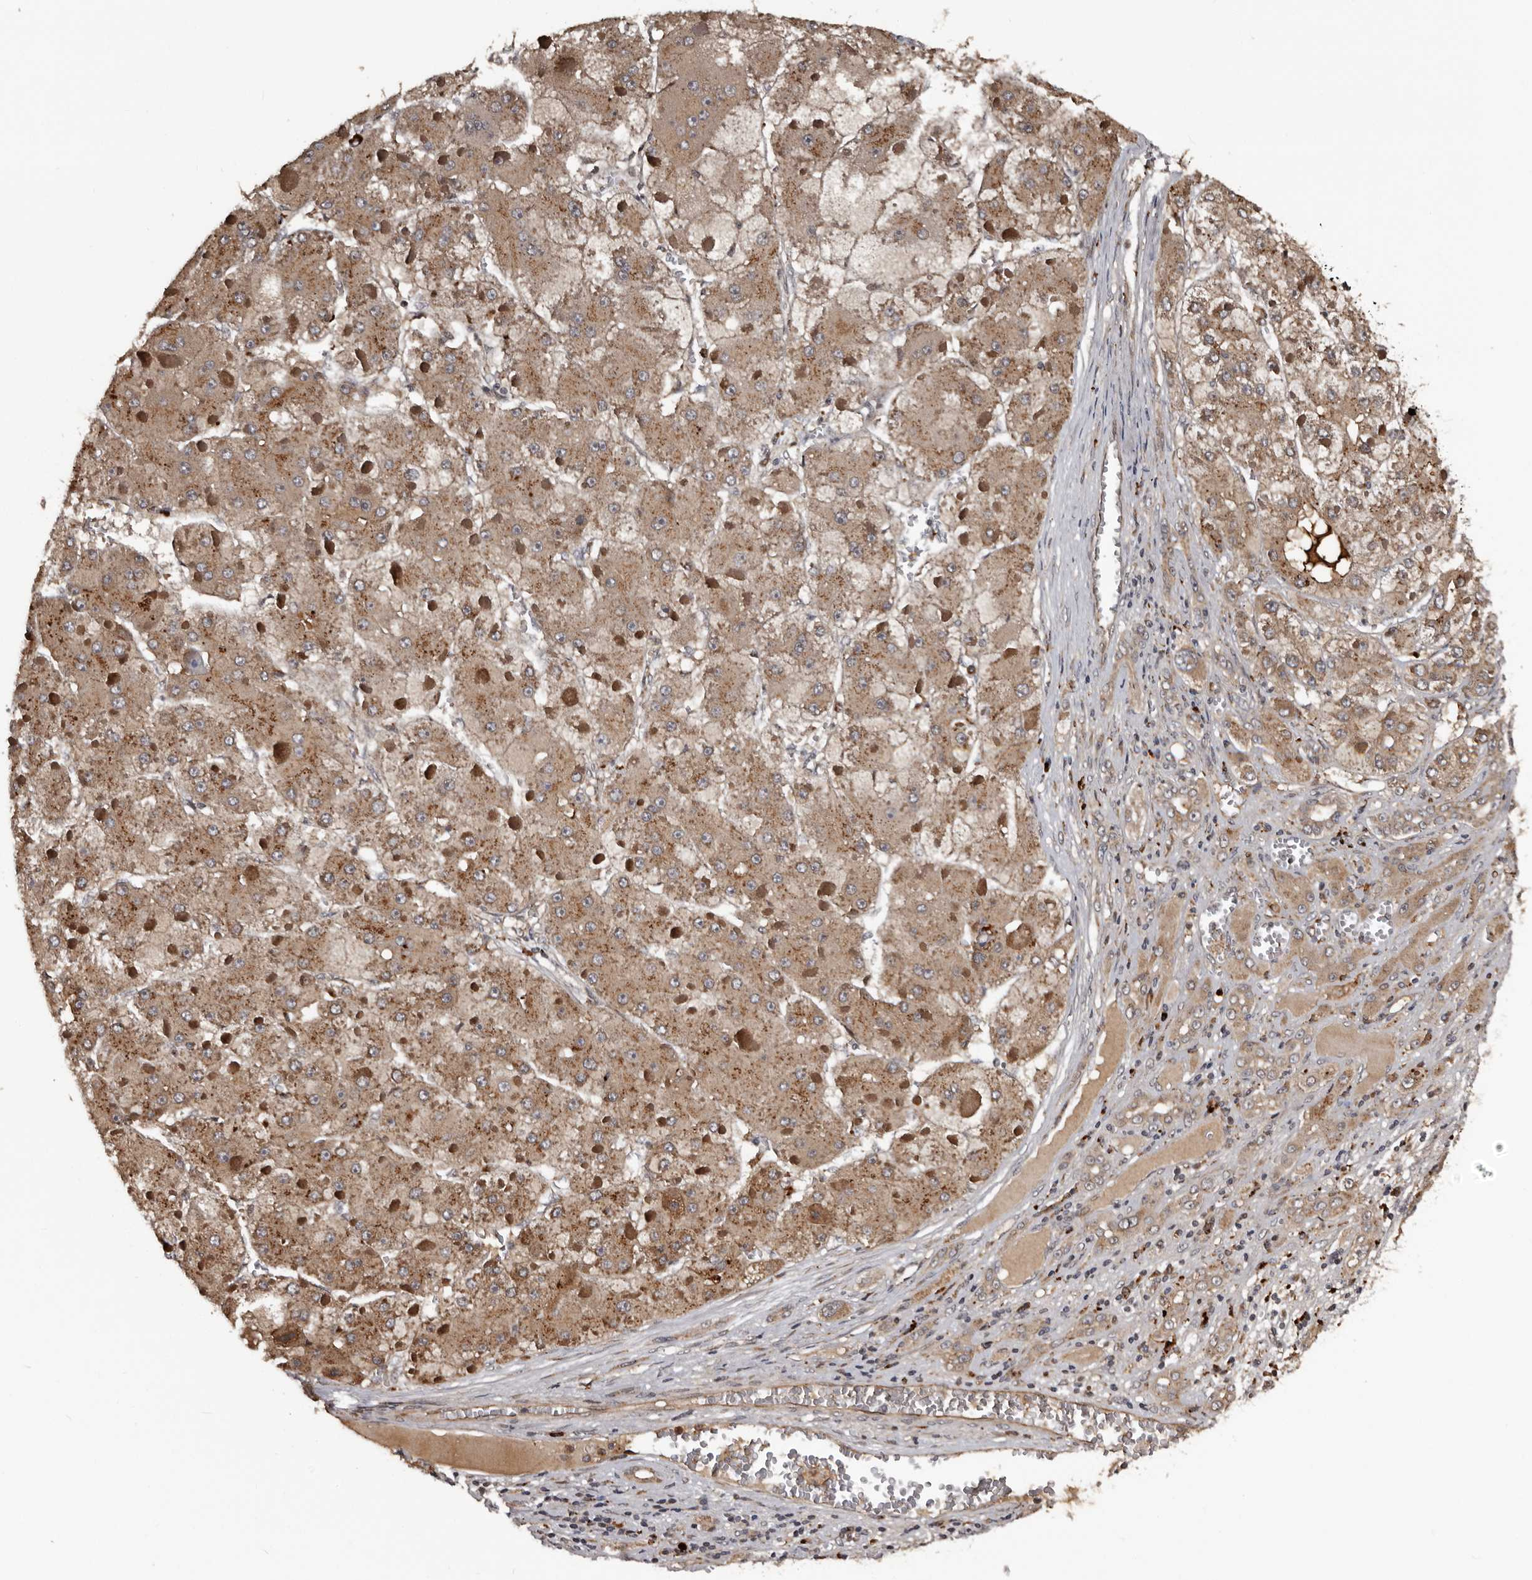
{"staining": {"intensity": "weak", "quantity": ">75%", "location": "cytoplasmic/membranous"}, "tissue": "liver cancer", "cell_type": "Tumor cells", "image_type": "cancer", "snomed": [{"axis": "morphology", "description": "Carcinoma, Hepatocellular, NOS"}, {"axis": "topography", "description": "Liver"}], "caption": "Immunohistochemical staining of human hepatocellular carcinoma (liver) displays low levels of weak cytoplasmic/membranous staining in approximately >75% of tumor cells.", "gene": "SERTAD4", "patient": {"sex": "female", "age": 73}}